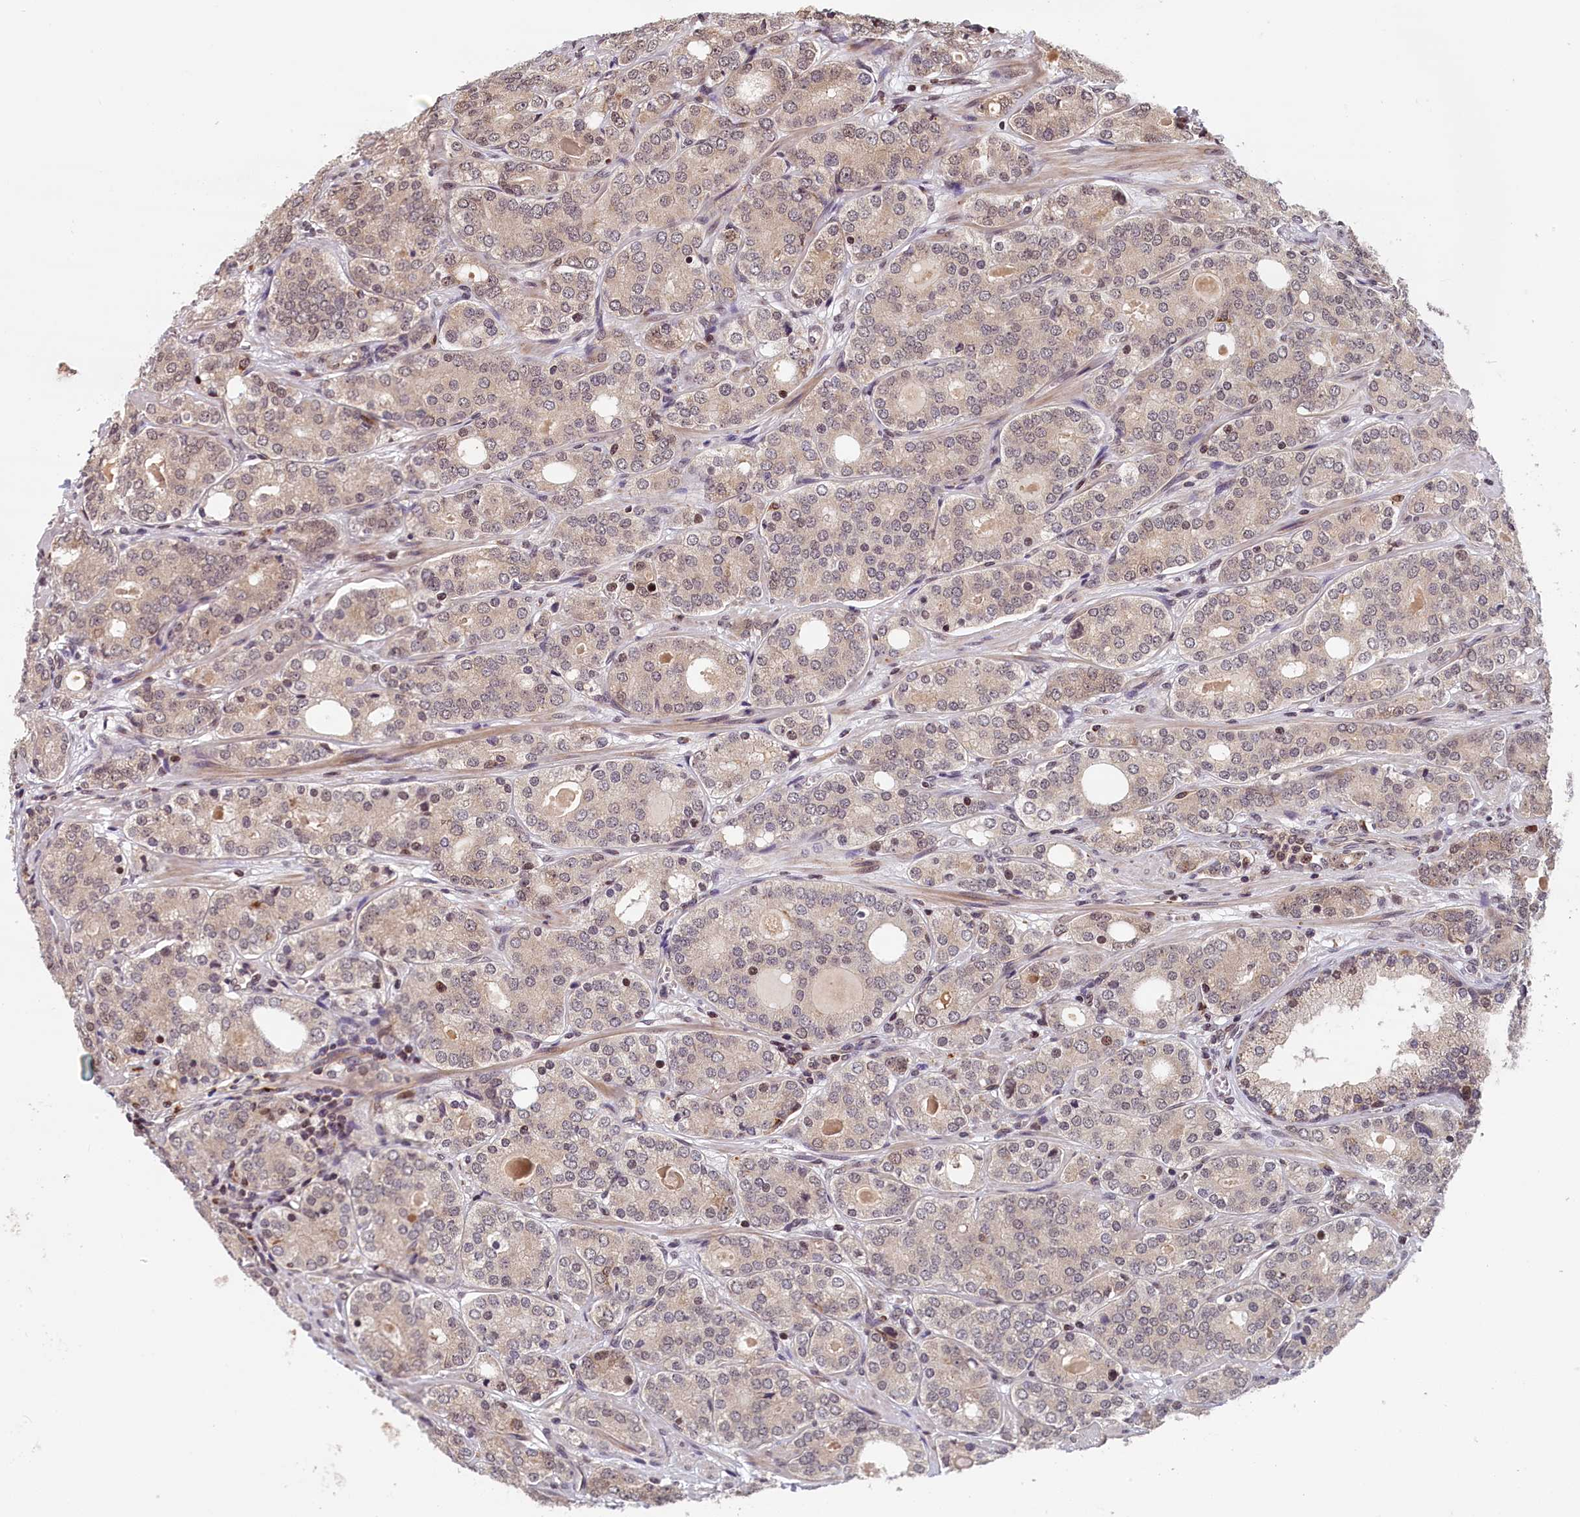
{"staining": {"intensity": "weak", "quantity": ">75%", "location": "cytoplasmic/membranous,nuclear"}, "tissue": "prostate cancer", "cell_type": "Tumor cells", "image_type": "cancer", "snomed": [{"axis": "morphology", "description": "Adenocarcinoma, High grade"}, {"axis": "topography", "description": "Prostate"}], "caption": "High-grade adenocarcinoma (prostate) tissue demonstrates weak cytoplasmic/membranous and nuclear expression in approximately >75% of tumor cells, visualized by immunohistochemistry.", "gene": "KCNK6", "patient": {"sex": "male", "age": 64}}